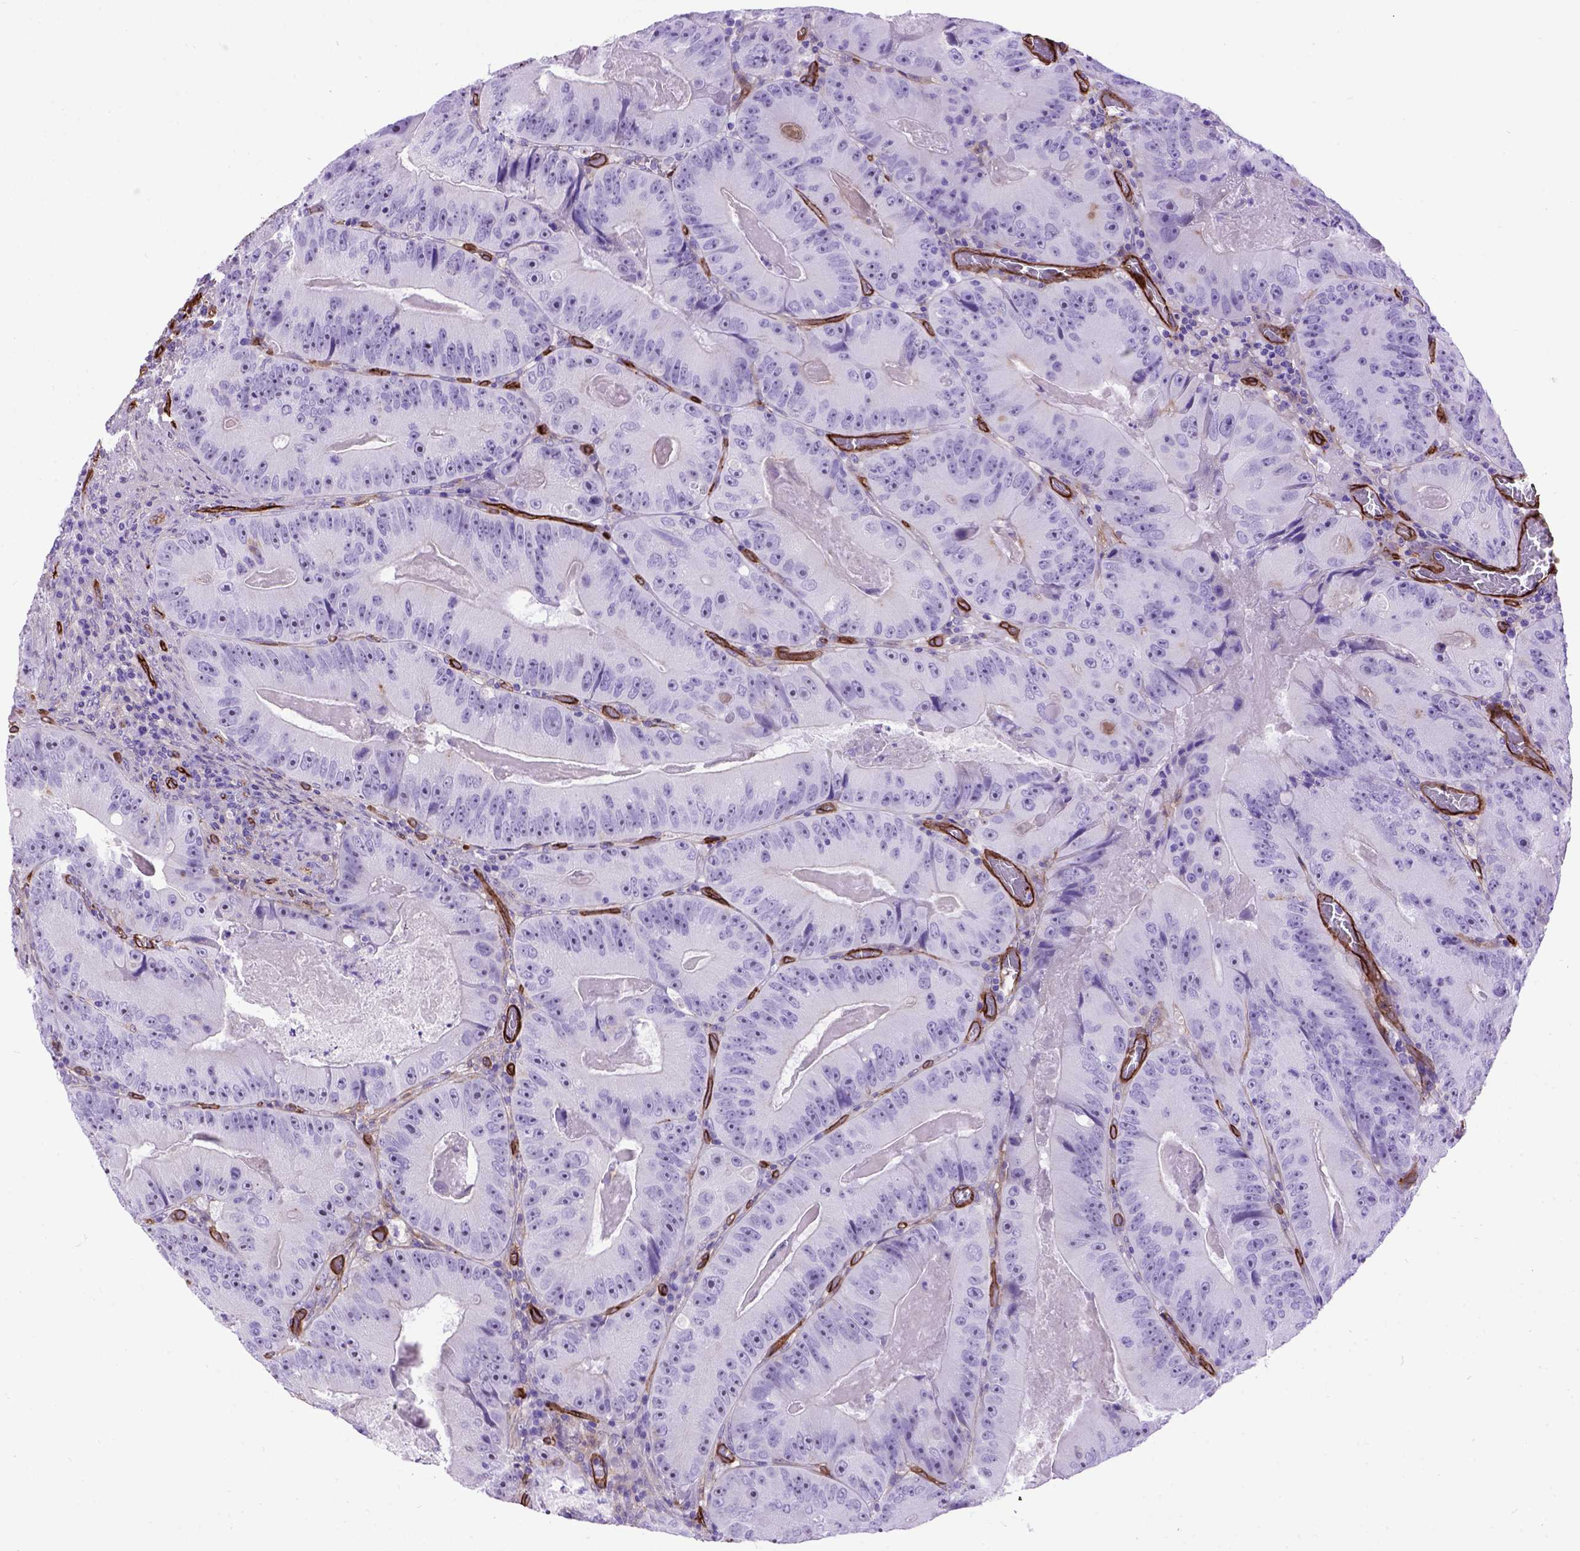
{"staining": {"intensity": "negative", "quantity": "none", "location": "none"}, "tissue": "colorectal cancer", "cell_type": "Tumor cells", "image_type": "cancer", "snomed": [{"axis": "morphology", "description": "Adenocarcinoma, NOS"}, {"axis": "topography", "description": "Colon"}], "caption": "Colorectal cancer (adenocarcinoma) was stained to show a protein in brown. There is no significant staining in tumor cells. Nuclei are stained in blue.", "gene": "ENG", "patient": {"sex": "female", "age": 86}}